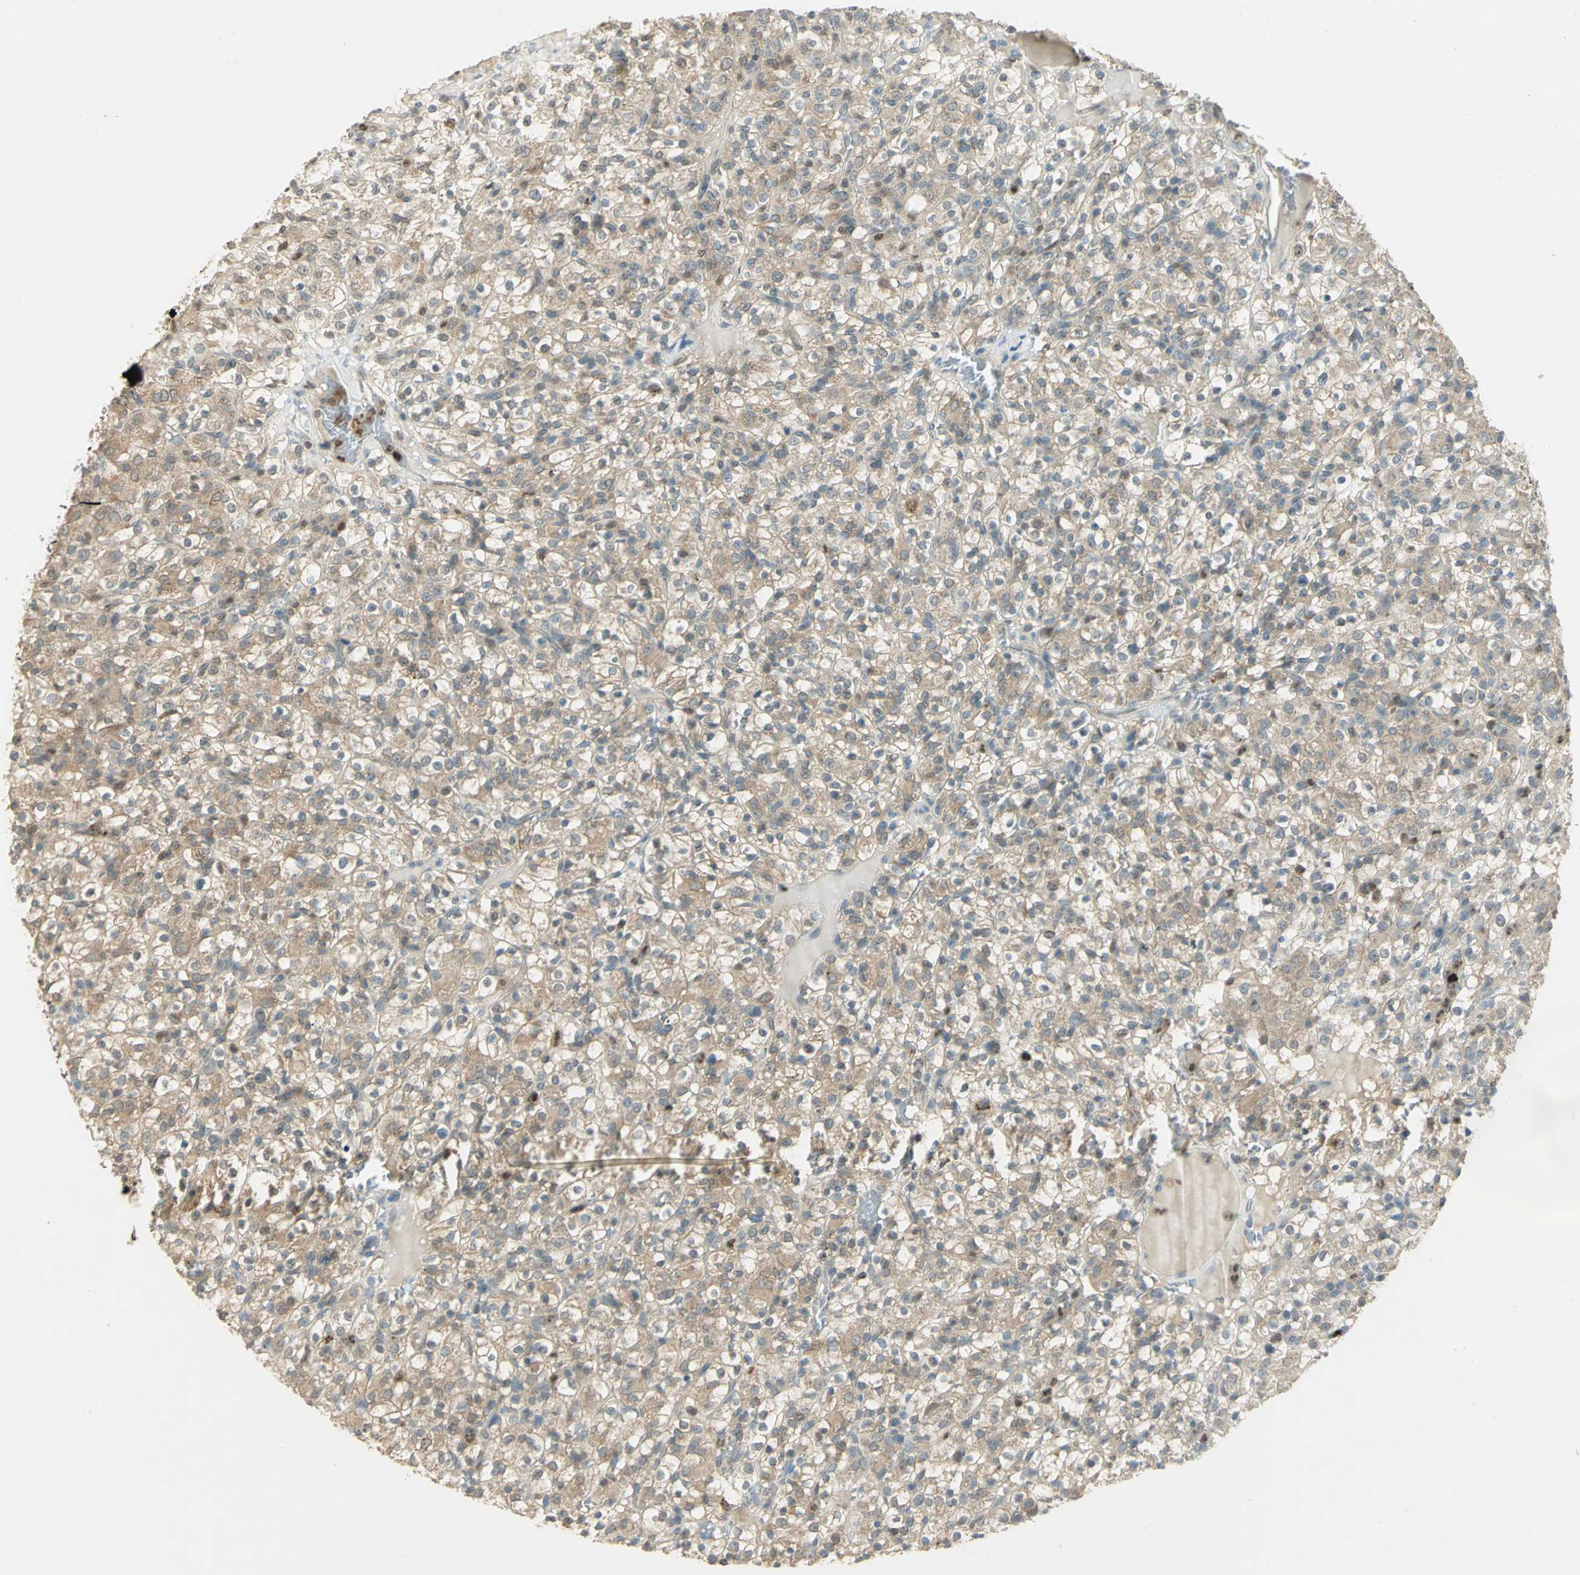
{"staining": {"intensity": "weak", "quantity": "25%-75%", "location": "cytoplasmic/membranous"}, "tissue": "renal cancer", "cell_type": "Tumor cells", "image_type": "cancer", "snomed": [{"axis": "morphology", "description": "Normal tissue, NOS"}, {"axis": "morphology", "description": "Adenocarcinoma, NOS"}, {"axis": "topography", "description": "Kidney"}], "caption": "A brown stain highlights weak cytoplasmic/membranous expression of a protein in human renal adenocarcinoma tumor cells.", "gene": "BIRC2", "patient": {"sex": "female", "age": 72}}